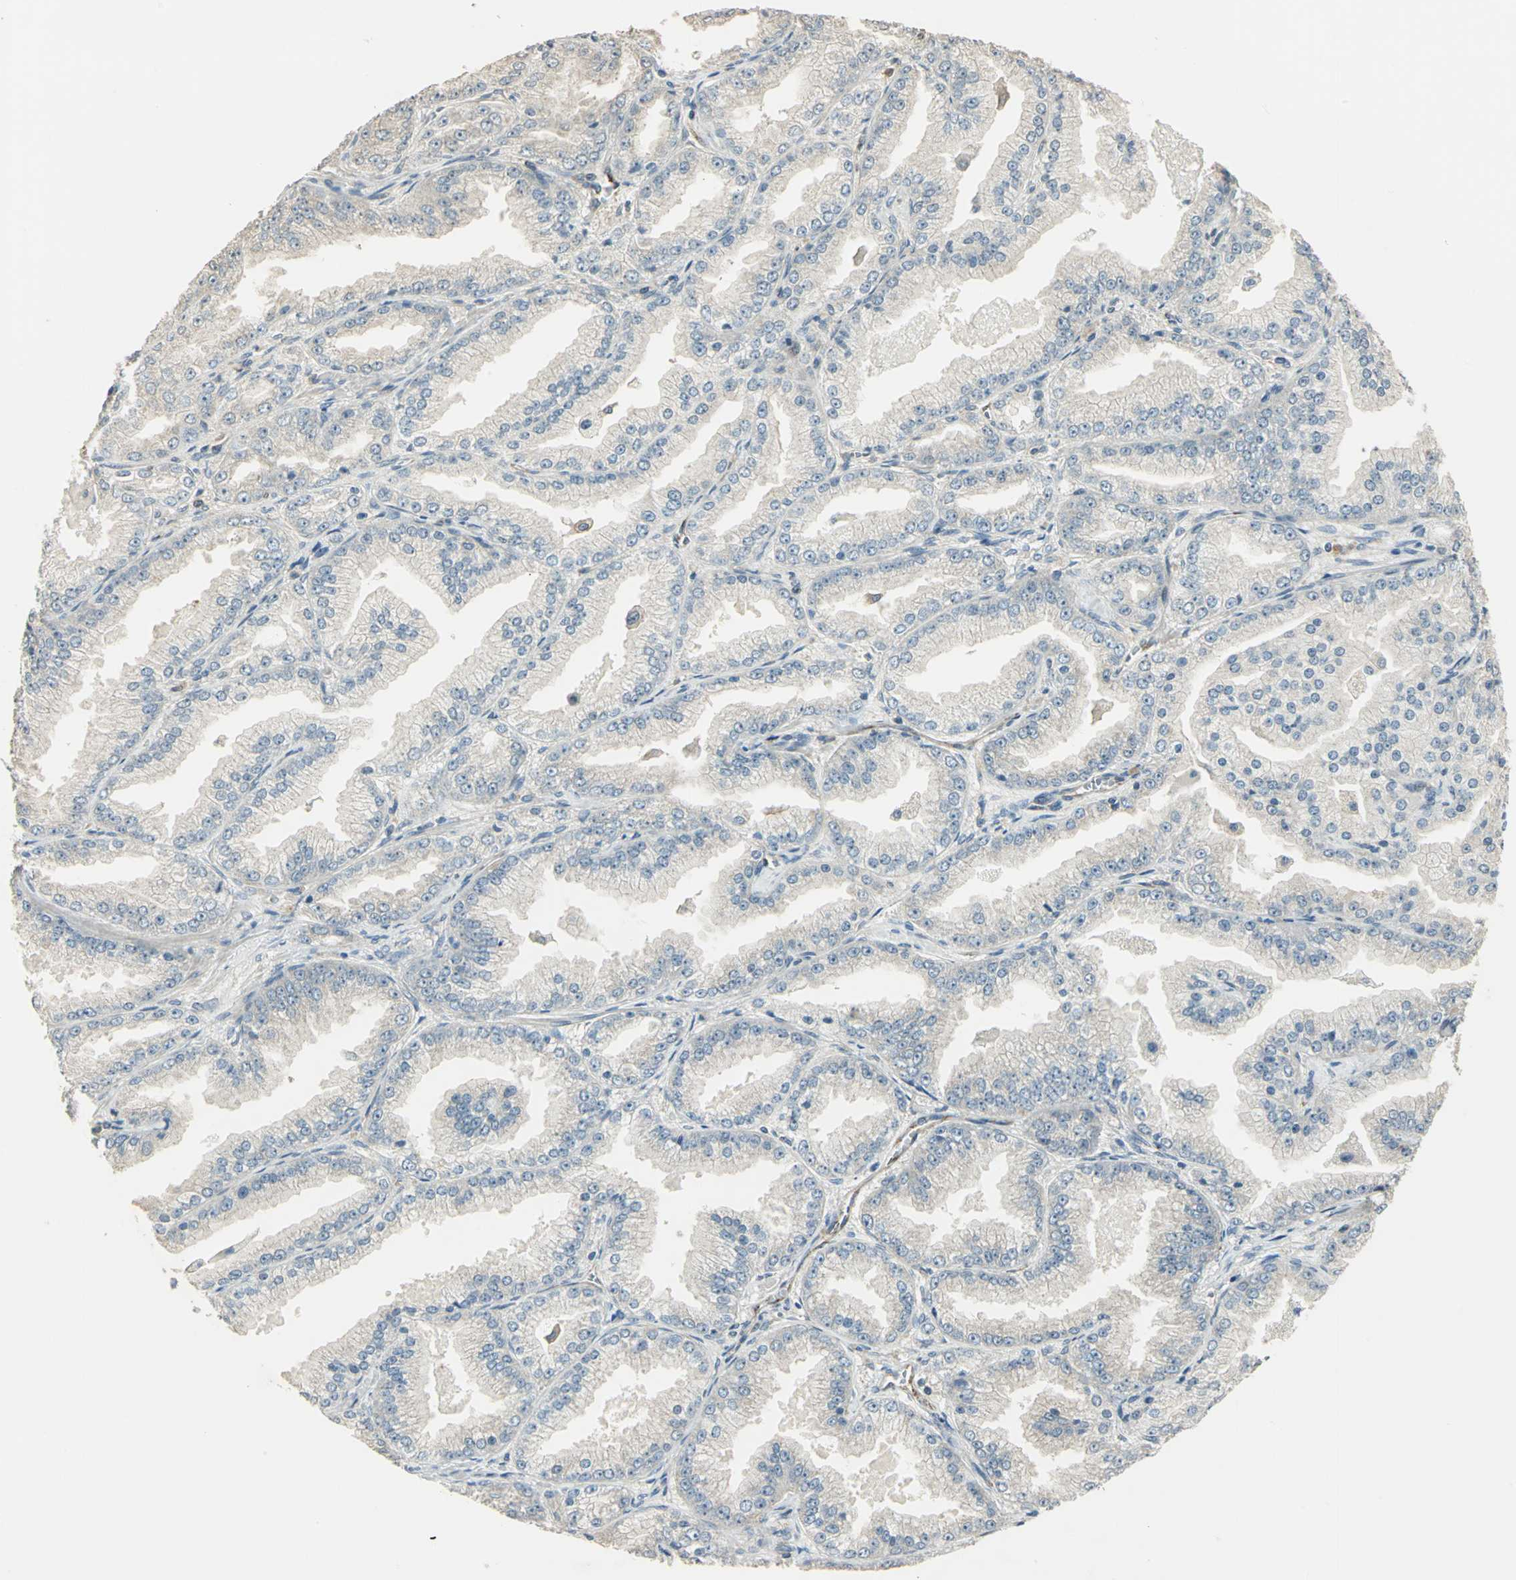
{"staining": {"intensity": "negative", "quantity": "none", "location": "none"}, "tissue": "prostate cancer", "cell_type": "Tumor cells", "image_type": "cancer", "snomed": [{"axis": "morphology", "description": "Adenocarcinoma, High grade"}, {"axis": "topography", "description": "Prostate"}], "caption": "Immunohistochemistry photomicrograph of neoplastic tissue: human prostate adenocarcinoma (high-grade) stained with DAB demonstrates no significant protein expression in tumor cells. (Stains: DAB (3,3'-diaminobenzidine) immunohistochemistry (IHC) with hematoxylin counter stain, Microscopy: brightfield microscopy at high magnification).", "gene": "RAPGEF1", "patient": {"sex": "male", "age": 61}}